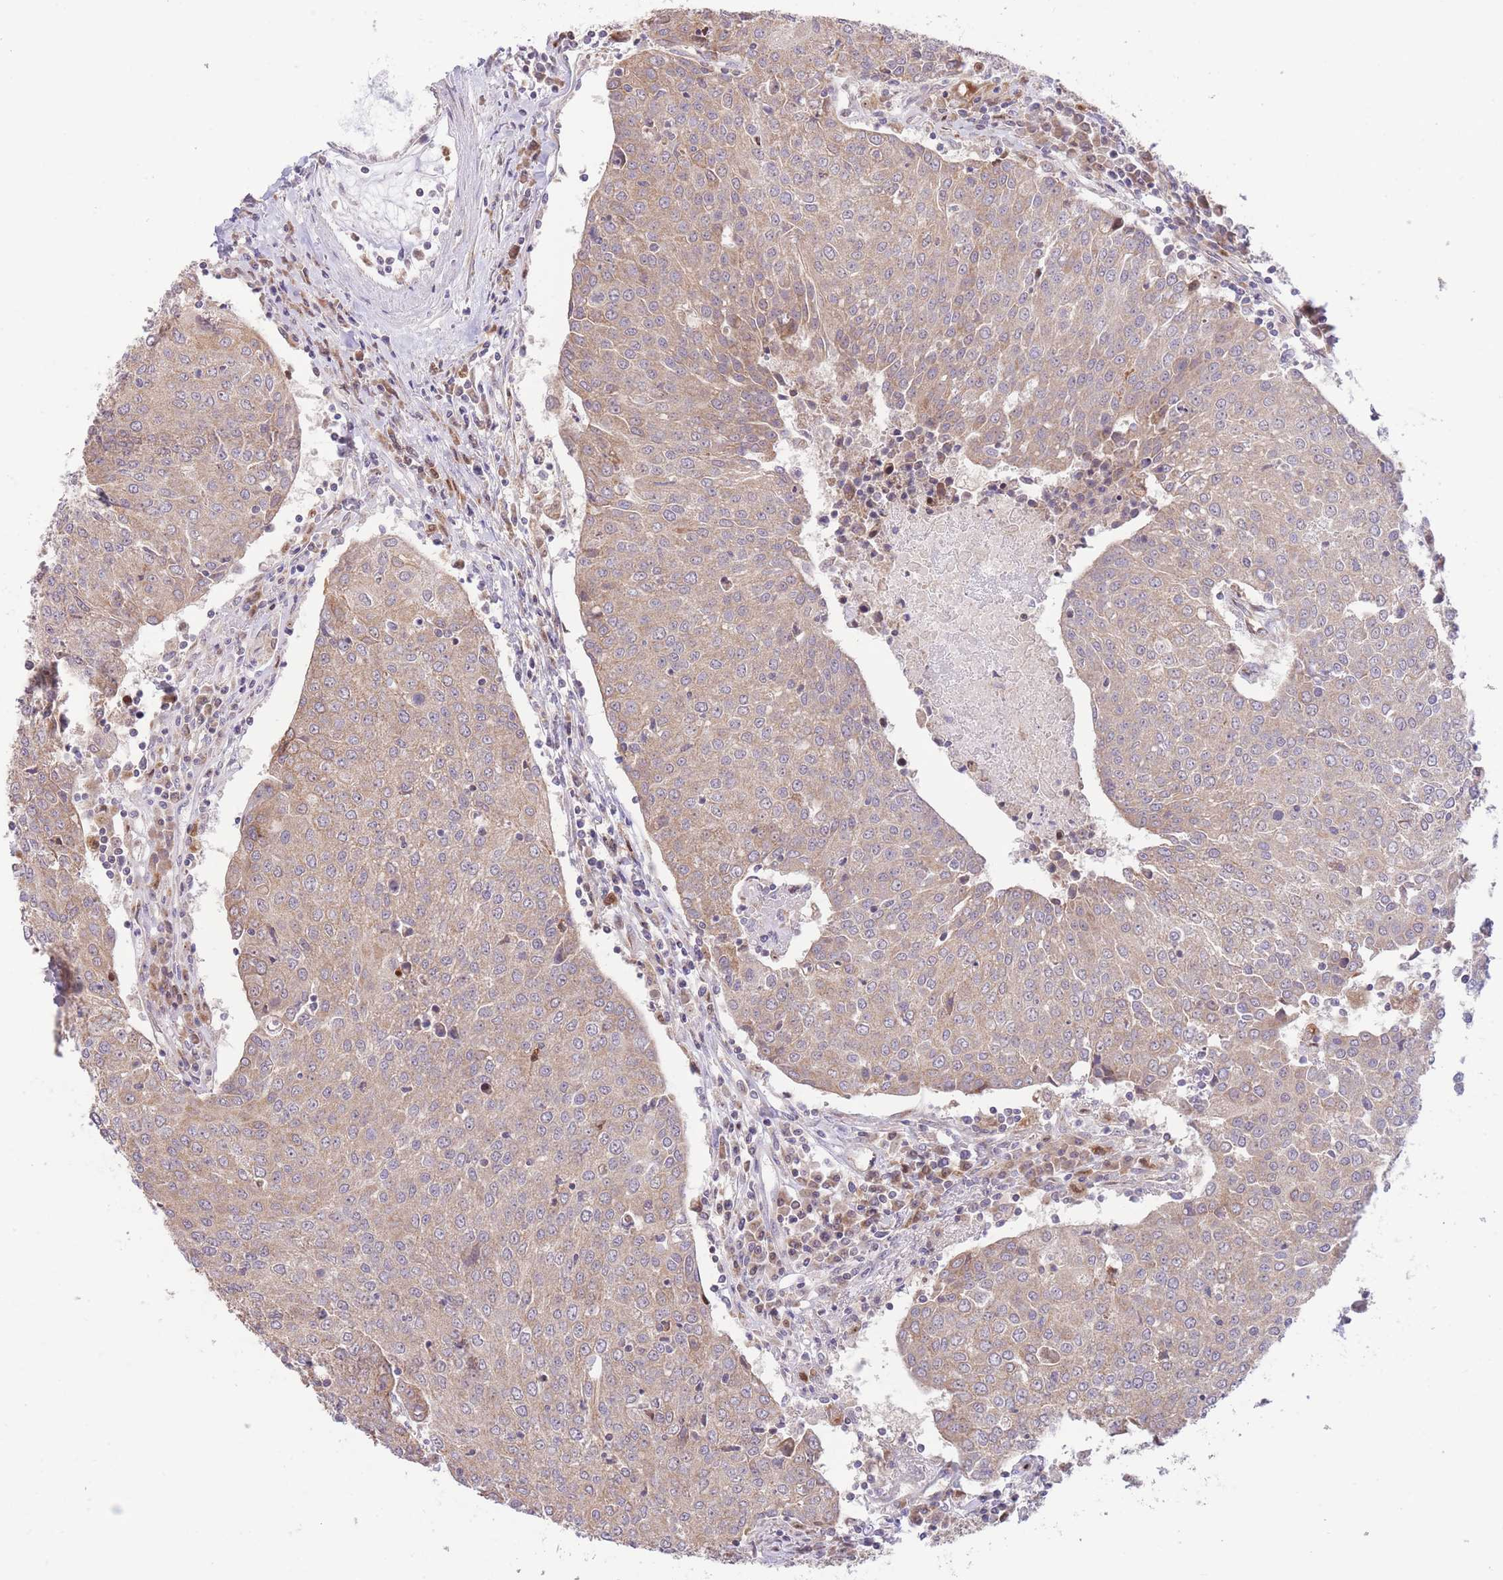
{"staining": {"intensity": "weak", "quantity": ">75%", "location": "cytoplasmic/membranous"}, "tissue": "urothelial cancer", "cell_type": "Tumor cells", "image_type": "cancer", "snomed": [{"axis": "morphology", "description": "Urothelial carcinoma, High grade"}, {"axis": "topography", "description": "Urinary bladder"}], "caption": "The image shows immunohistochemical staining of urothelial cancer. There is weak cytoplasmic/membranous staining is present in about >75% of tumor cells.", "gene": "BOLA2B", "patient": {"sex": "female", "age": 85}}